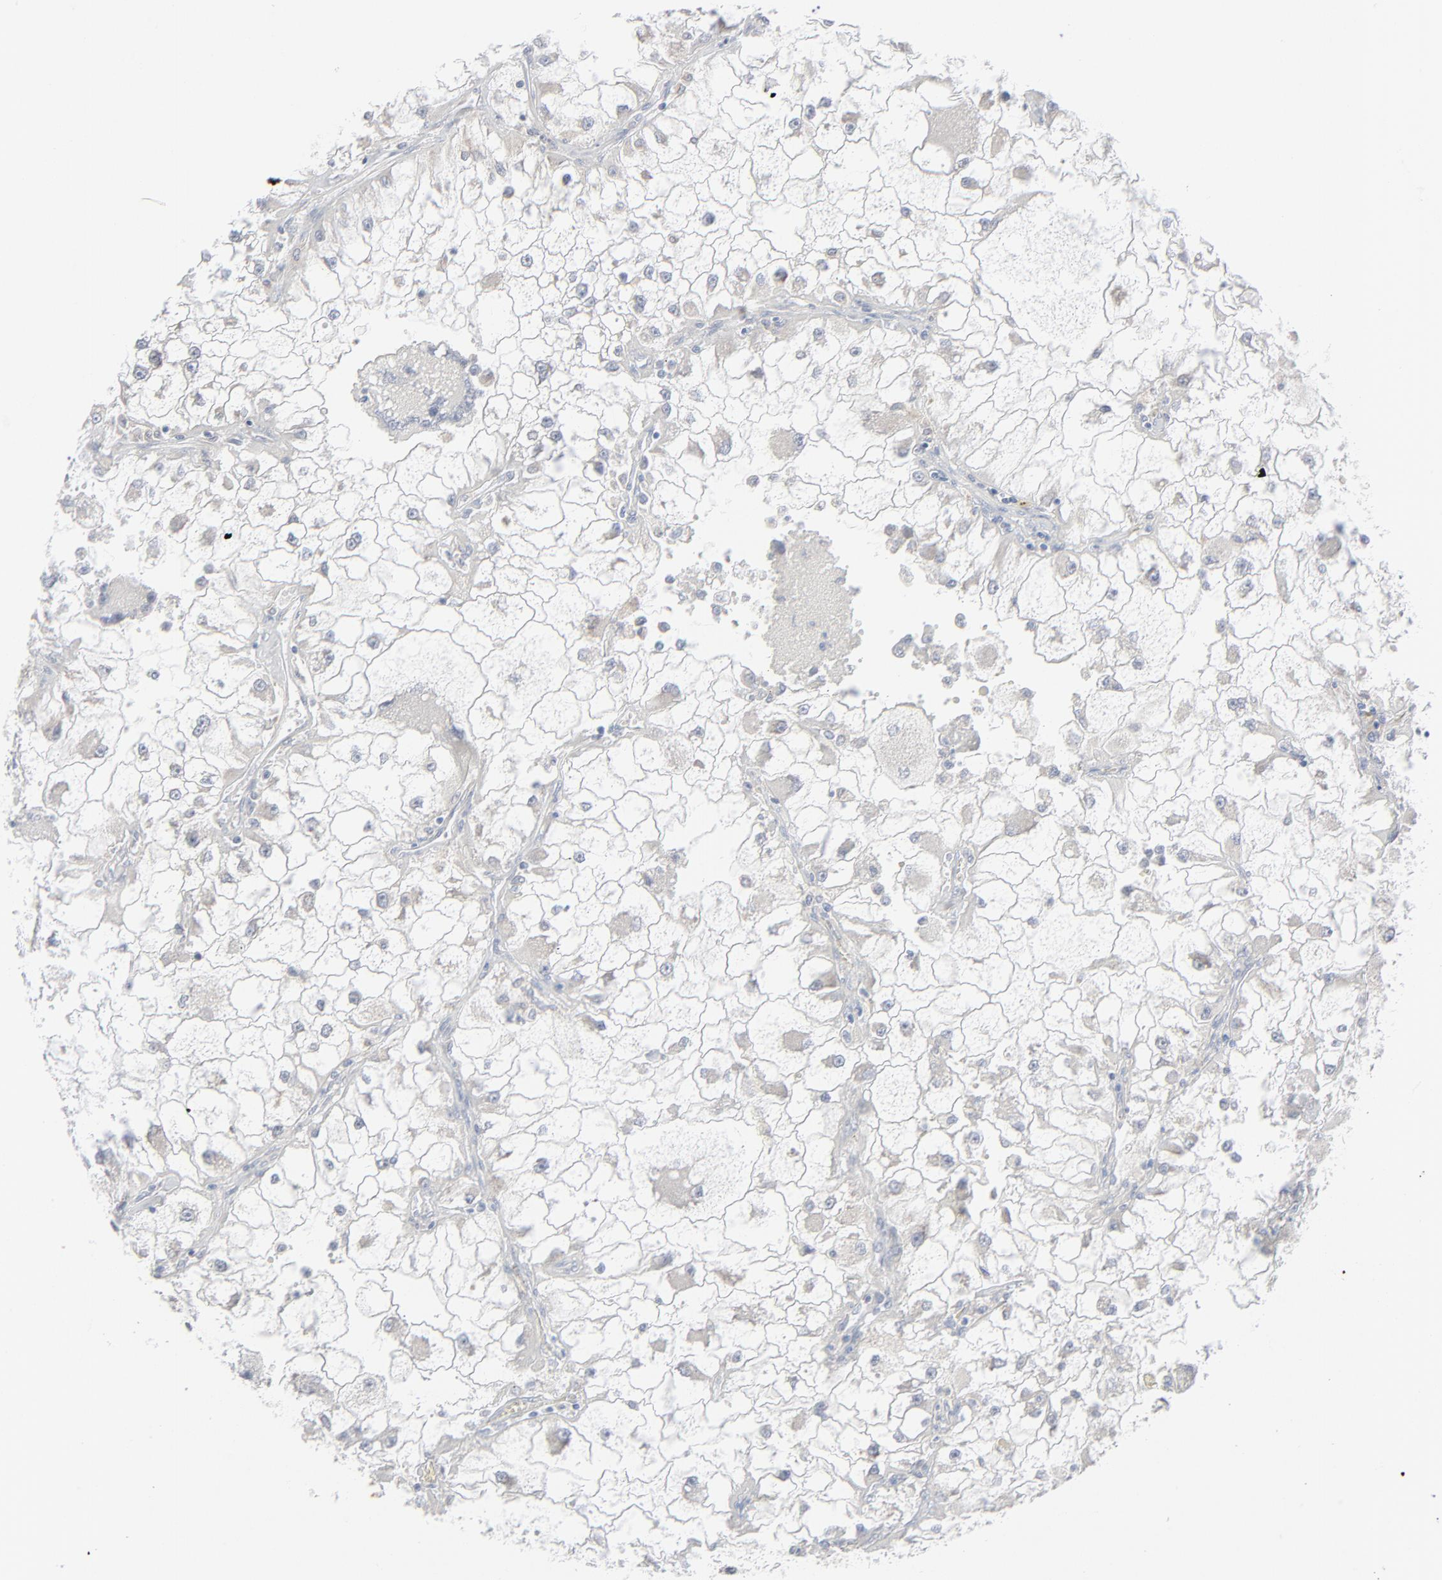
{"staining": {"intensity": "negative", "quantity": "none", "location": "none"}, "tissue": "renal cancer", "cell_type": "Tumor cells", "image_type": "cancer", "snomed": [{"axis": "morphology", "description": "Adenocarcinoma, NOS"}, {"axis": "topography", "description": "Kidney"}], "caption": "DAB (3,3'-diaminobenzidine) immunohistochemical staining of human renal cancer (adenocarcinoma) exhibits no significant staining in tumor cells.", "gene": "KDSR", "patient": {"sex": "female", "age": 73}}